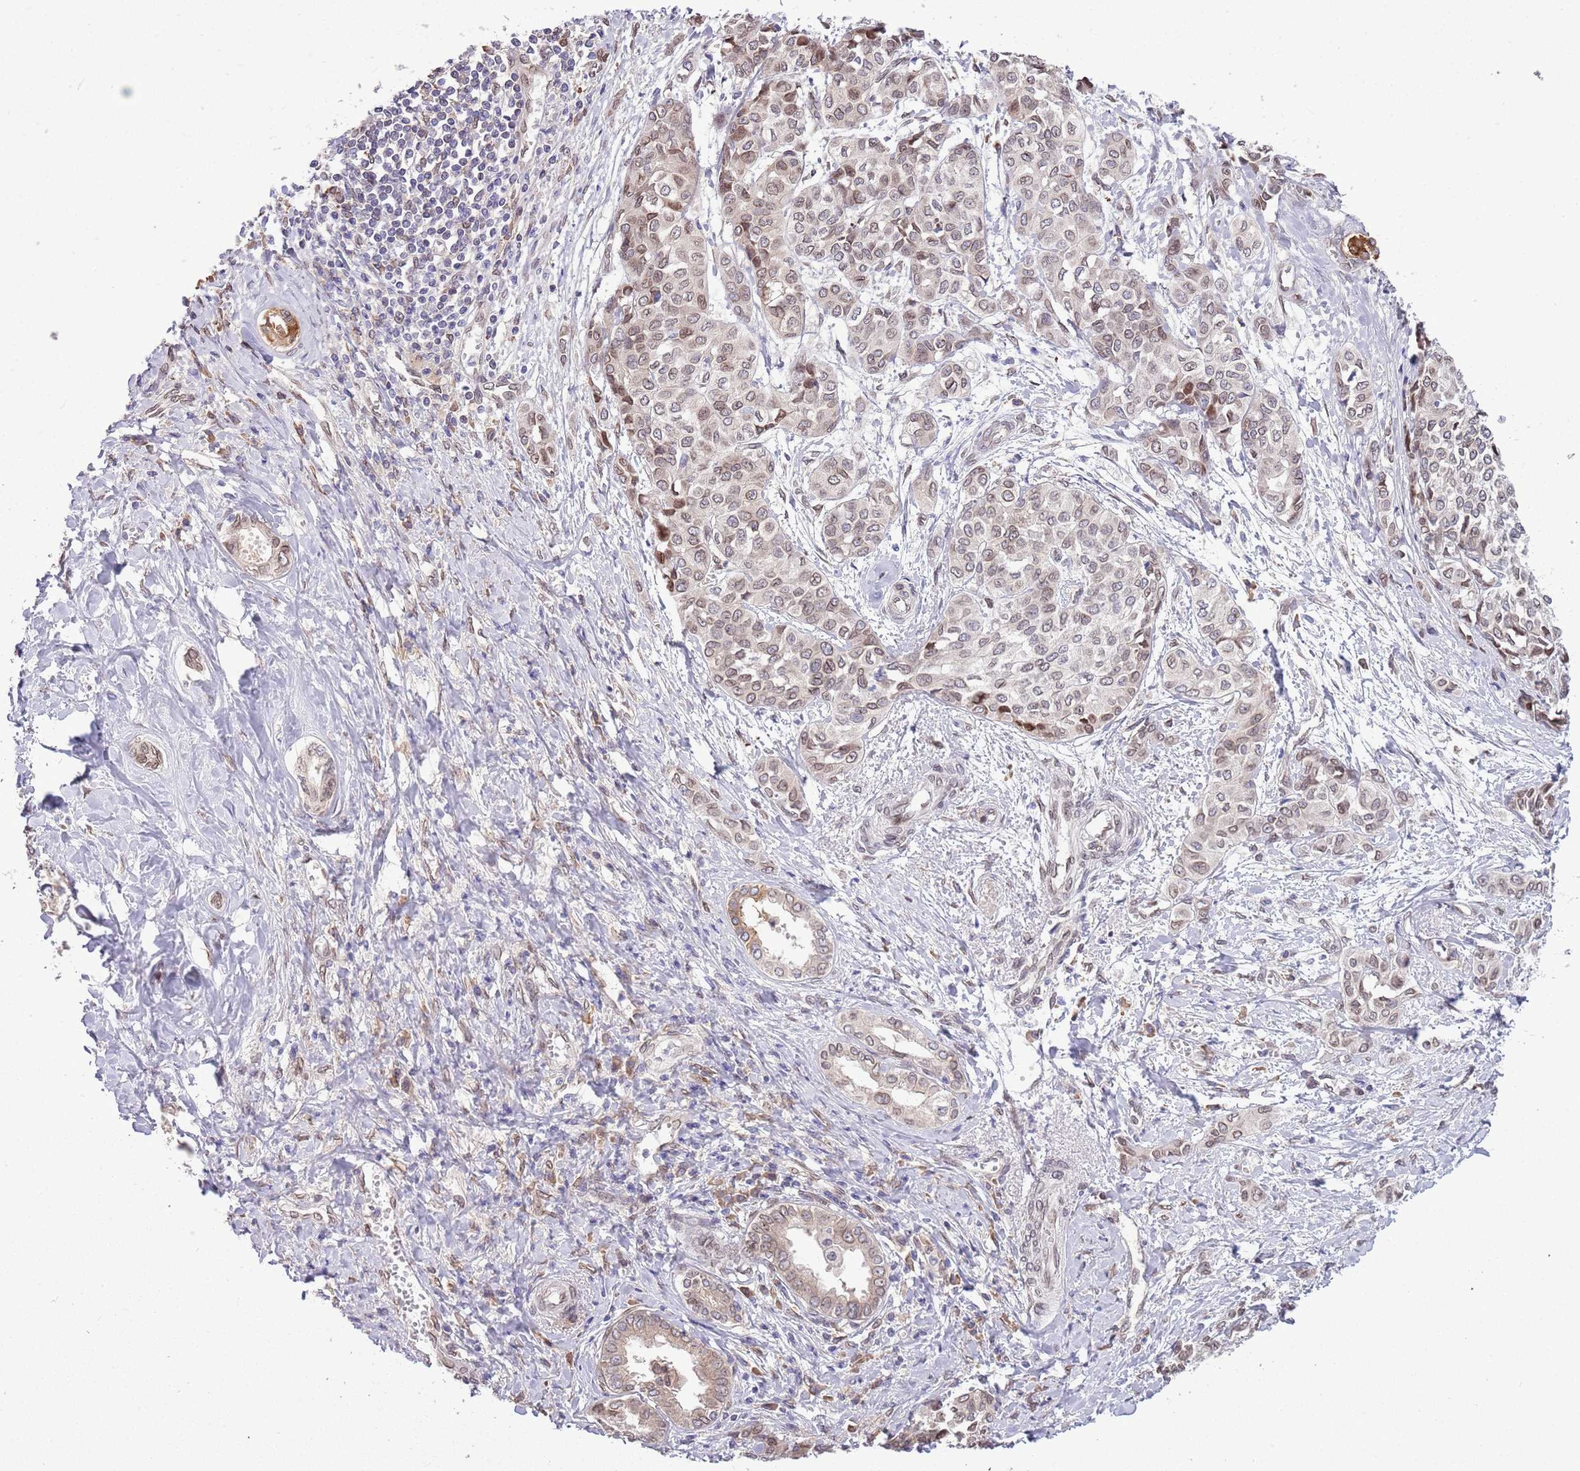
{"staining": {"intensity": "weak", "quantity": "25%-75%", "location": "nuclear"}, "tissue": "liver cancer", "cell_type": "Tumor cells", "image_type": "cancer", "snomed": [{"axis": "morphology", "description": "Cholangiocarcinoma"}, {"axis": "topography", "description": "Liver"}], "caption": "Immunohistochemistry (IHC) (DAB (3,3'-diaminobenzidine)) staining of human liver cholangiocarcinoma displays weak nuclear protein expression in about 25%-75% of tumor cells.", "gene": "ZNF665", "patient": {"sex": "female", "age": 77}}